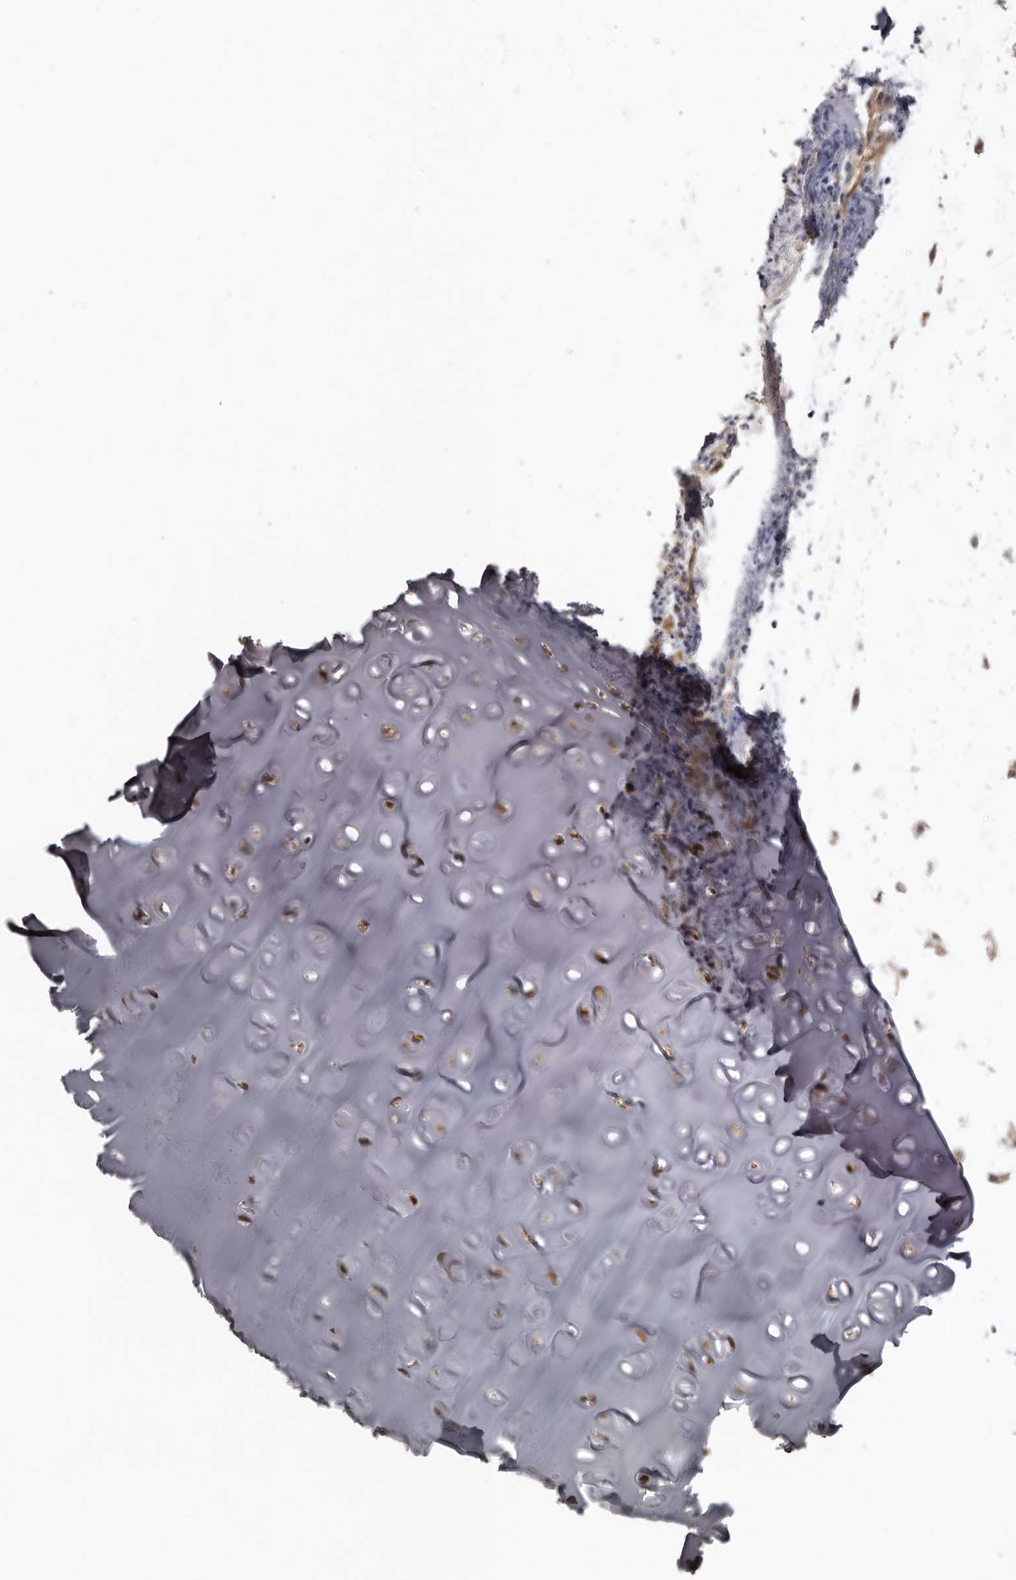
{"staining": {"intensity": "weak", "quantity": "25%-75%", "location": "cytoplasmic/membranous"}, "tissue": "adipose tissue", "cell_type": "Adipocytes", "image_type": "normal", "snomed": [{"axis": "morphology", "description": "Normal tissue, NOS"}, {"axis": "morphology", "description": "Basal cell carcinoma"}, {"axis": "topography", "description": "Cartilage tissue"}, {"axis": "topography", "description": "Nasopharynx"}, {"axis": "topography", "description": "Oral tissue"}], "caption": "Adipocytes show low levels of weak cytoplasmic/membranous staining in about 25%-75% of cells in normal adipose tissue.", "gene": "SBDS", "patient": {"sex": "female", "age": 77}}